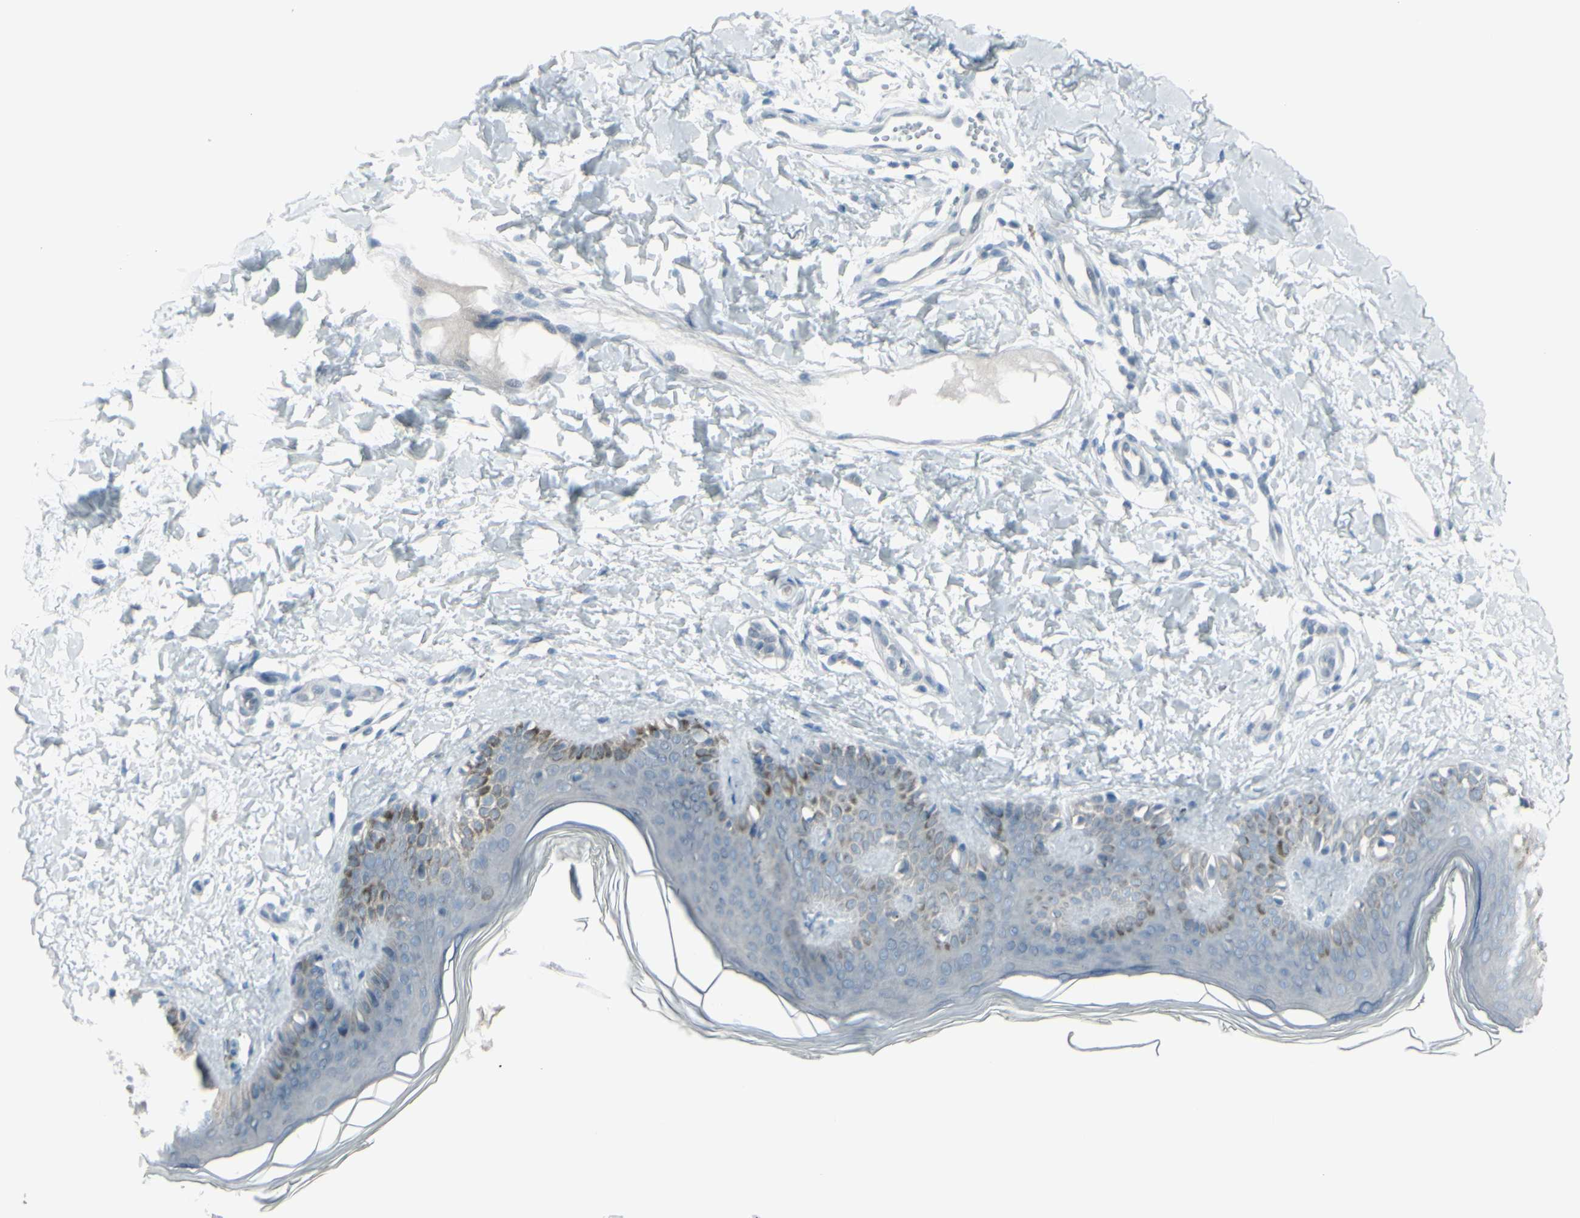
{"staining": {"intensity": "negative", "quantity": "none", "location": "none"}, "tissue": "skin", "cell_type": "Fibroblasts", "image_type": "normal", "snomed": [{"axis": "morphology", "description": "Normal tissue, NOS"}, {"axis": "topography", "description": "Skin"}], "caption": "This is a micrograph of immunohistochemistry staining of unremarkable skin, which shows no staining in fibroblasts.", "gene": "RAB3A", "patient": {"sex": "male", "age": 16}}